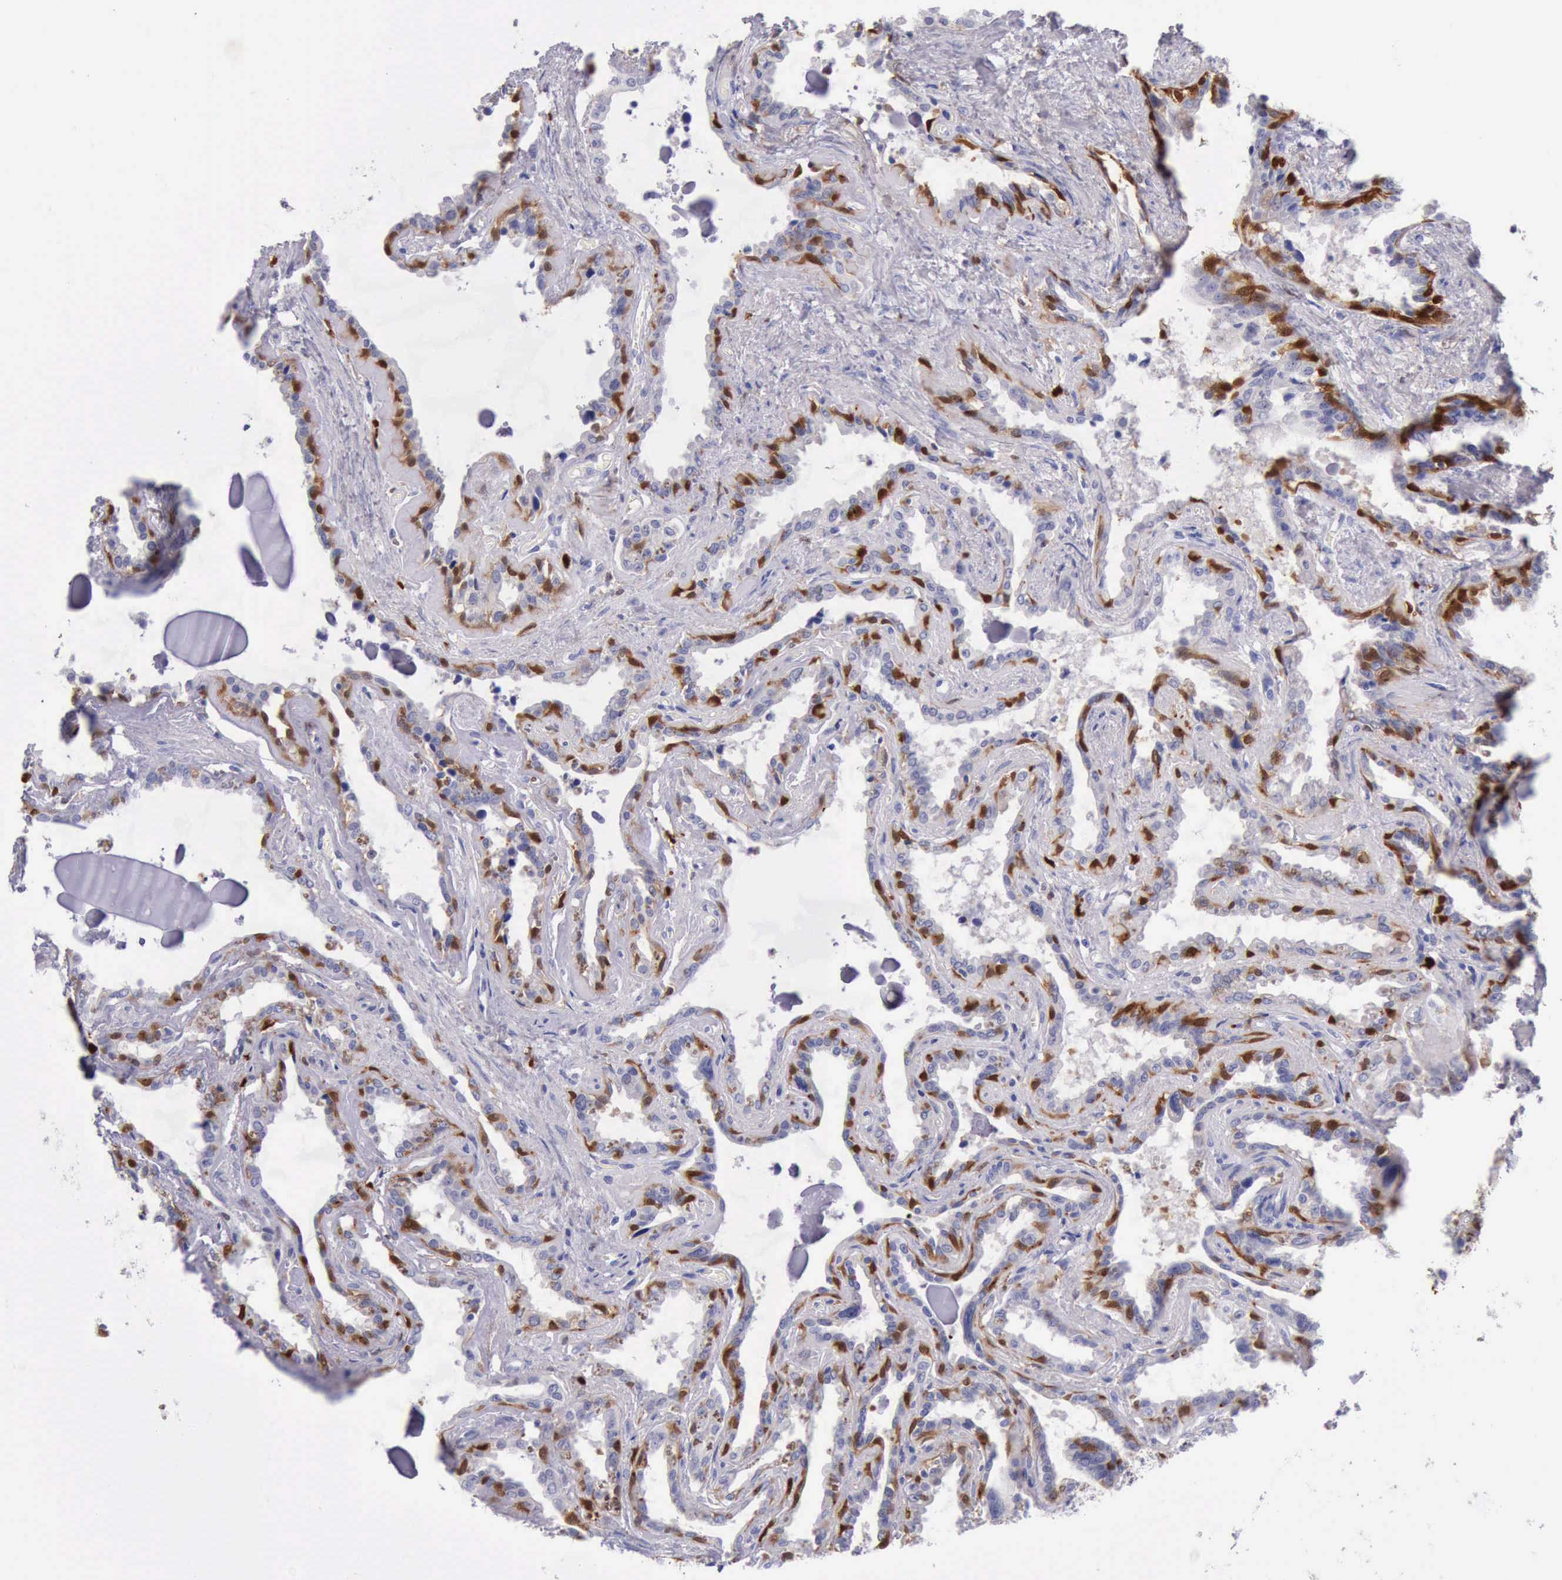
{"staining": {"intensity": "negative", "quantity": "none", "location": "none"}, "tissue": "seminal vesicle", "cell_type": "Glandular cells", "image_type": "normal", "snomed": [{"axis": "morphology", "description": "Normal tissue, NOS"}, {"axis": "morphology", "description": "Inflammation, NOS"}, {"axis": "topography", "description": "Urinary bladder"}, {"axis": "topography", "description": "Prostate"}, {"axis": "topography", "description": "Seminal veicle"}], "caption": "Seminal vesicle was stained to show a protein in brown. There is no significant expression in glandular cells. (IHC, brightfield microscopy, high magnification).", "gene": "CSTA", "patient": {"sex": "male", "age": 82}}